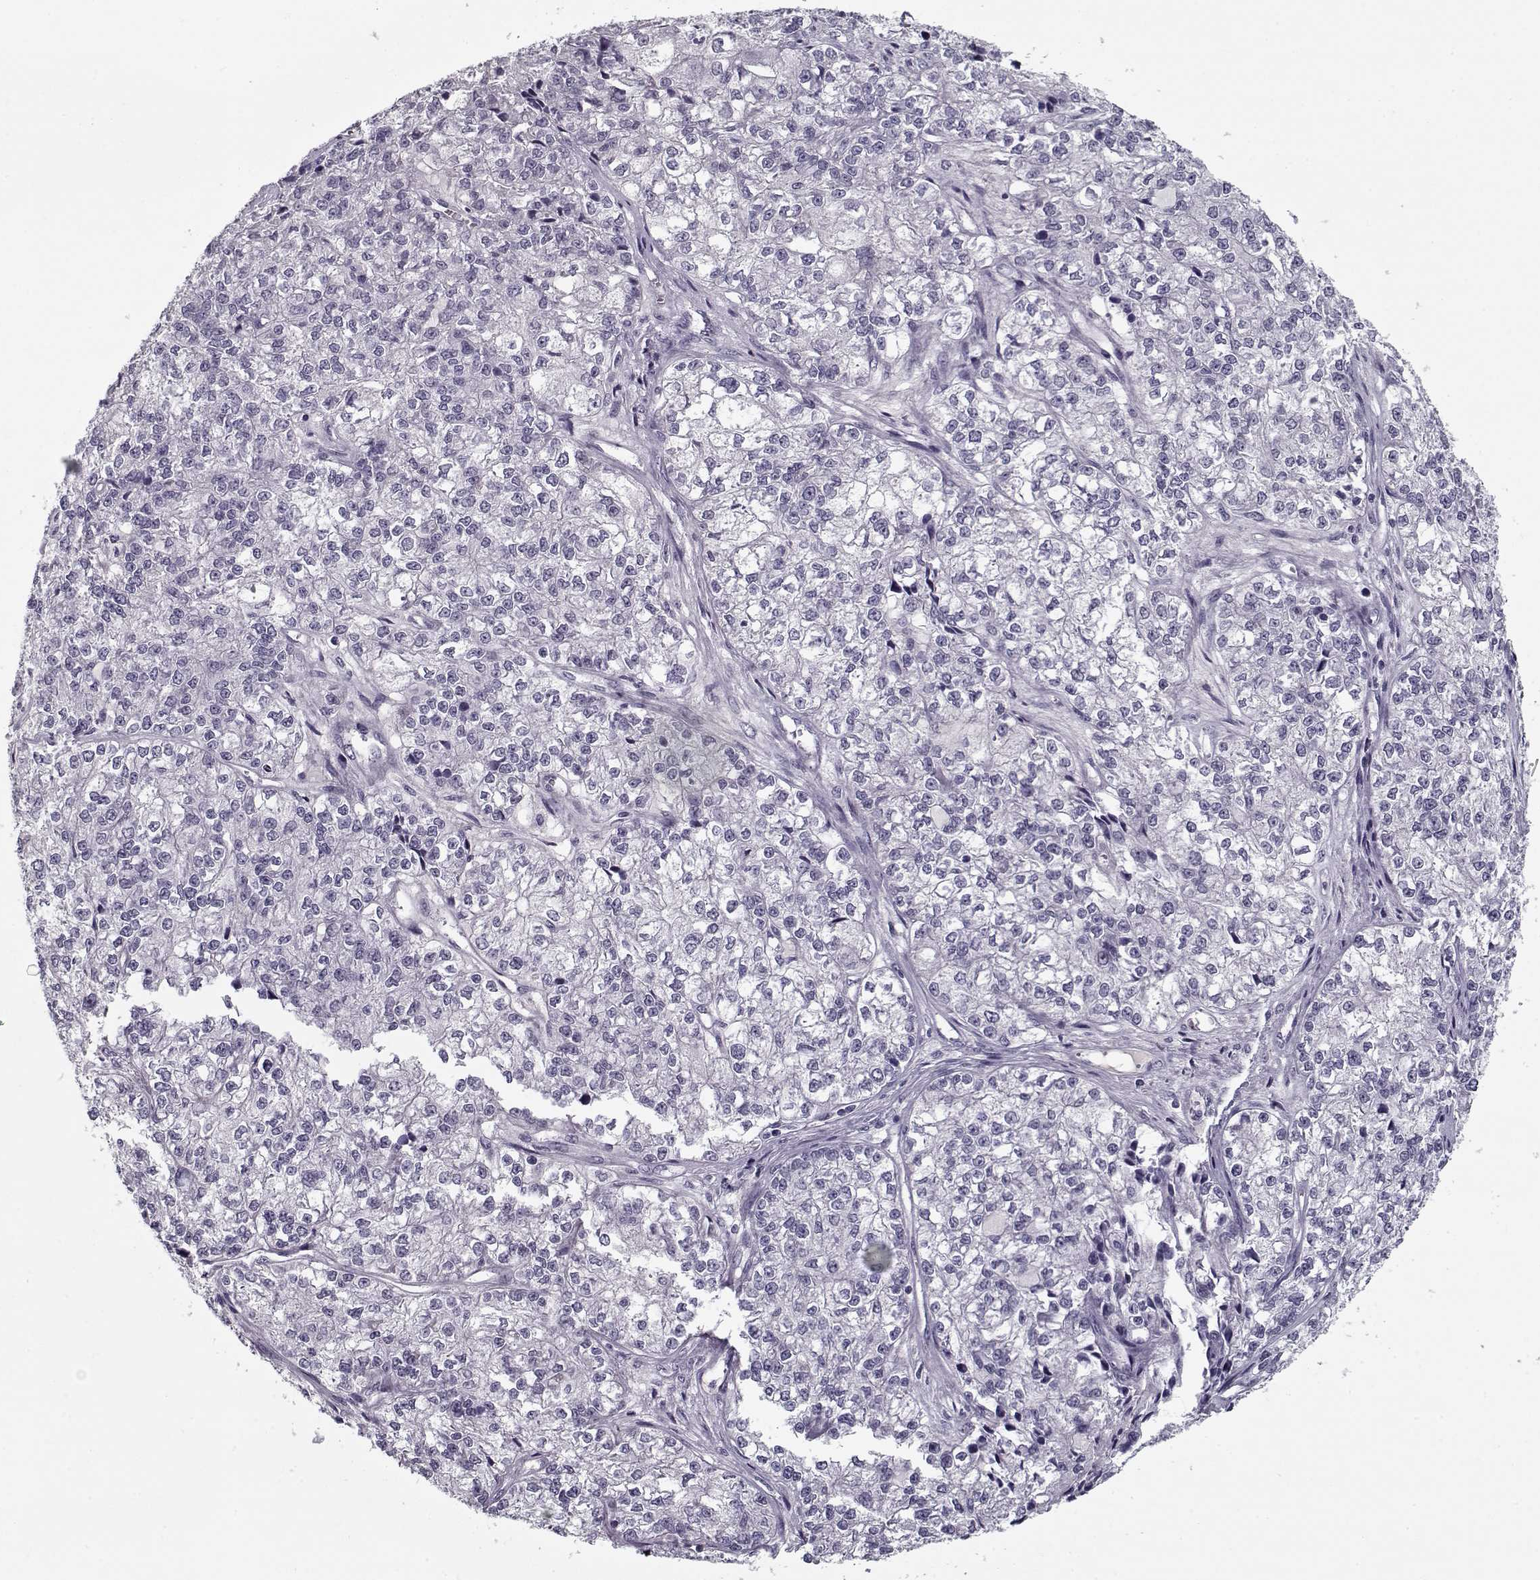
{"staining": {"intensity": "negative", "quantity": "none", "location": "none"}, "tissue": "ovarian cancer", "cell_type": "Tumor cells", "image_type": "cancer", "snomed": [{"axis": "morphology", "description": "Carcinoma, endometroid"}, {"axis": "topography", "description": "Ovary"}], "caption": "There is no significant expression in tumor cells of ovarian cancer. (Brightfield microscopy of DAB immunohistochemistry (IHC) at high magnification).", "gene": "SPACA9", "patient": {"sex": "female", "age": 64}}